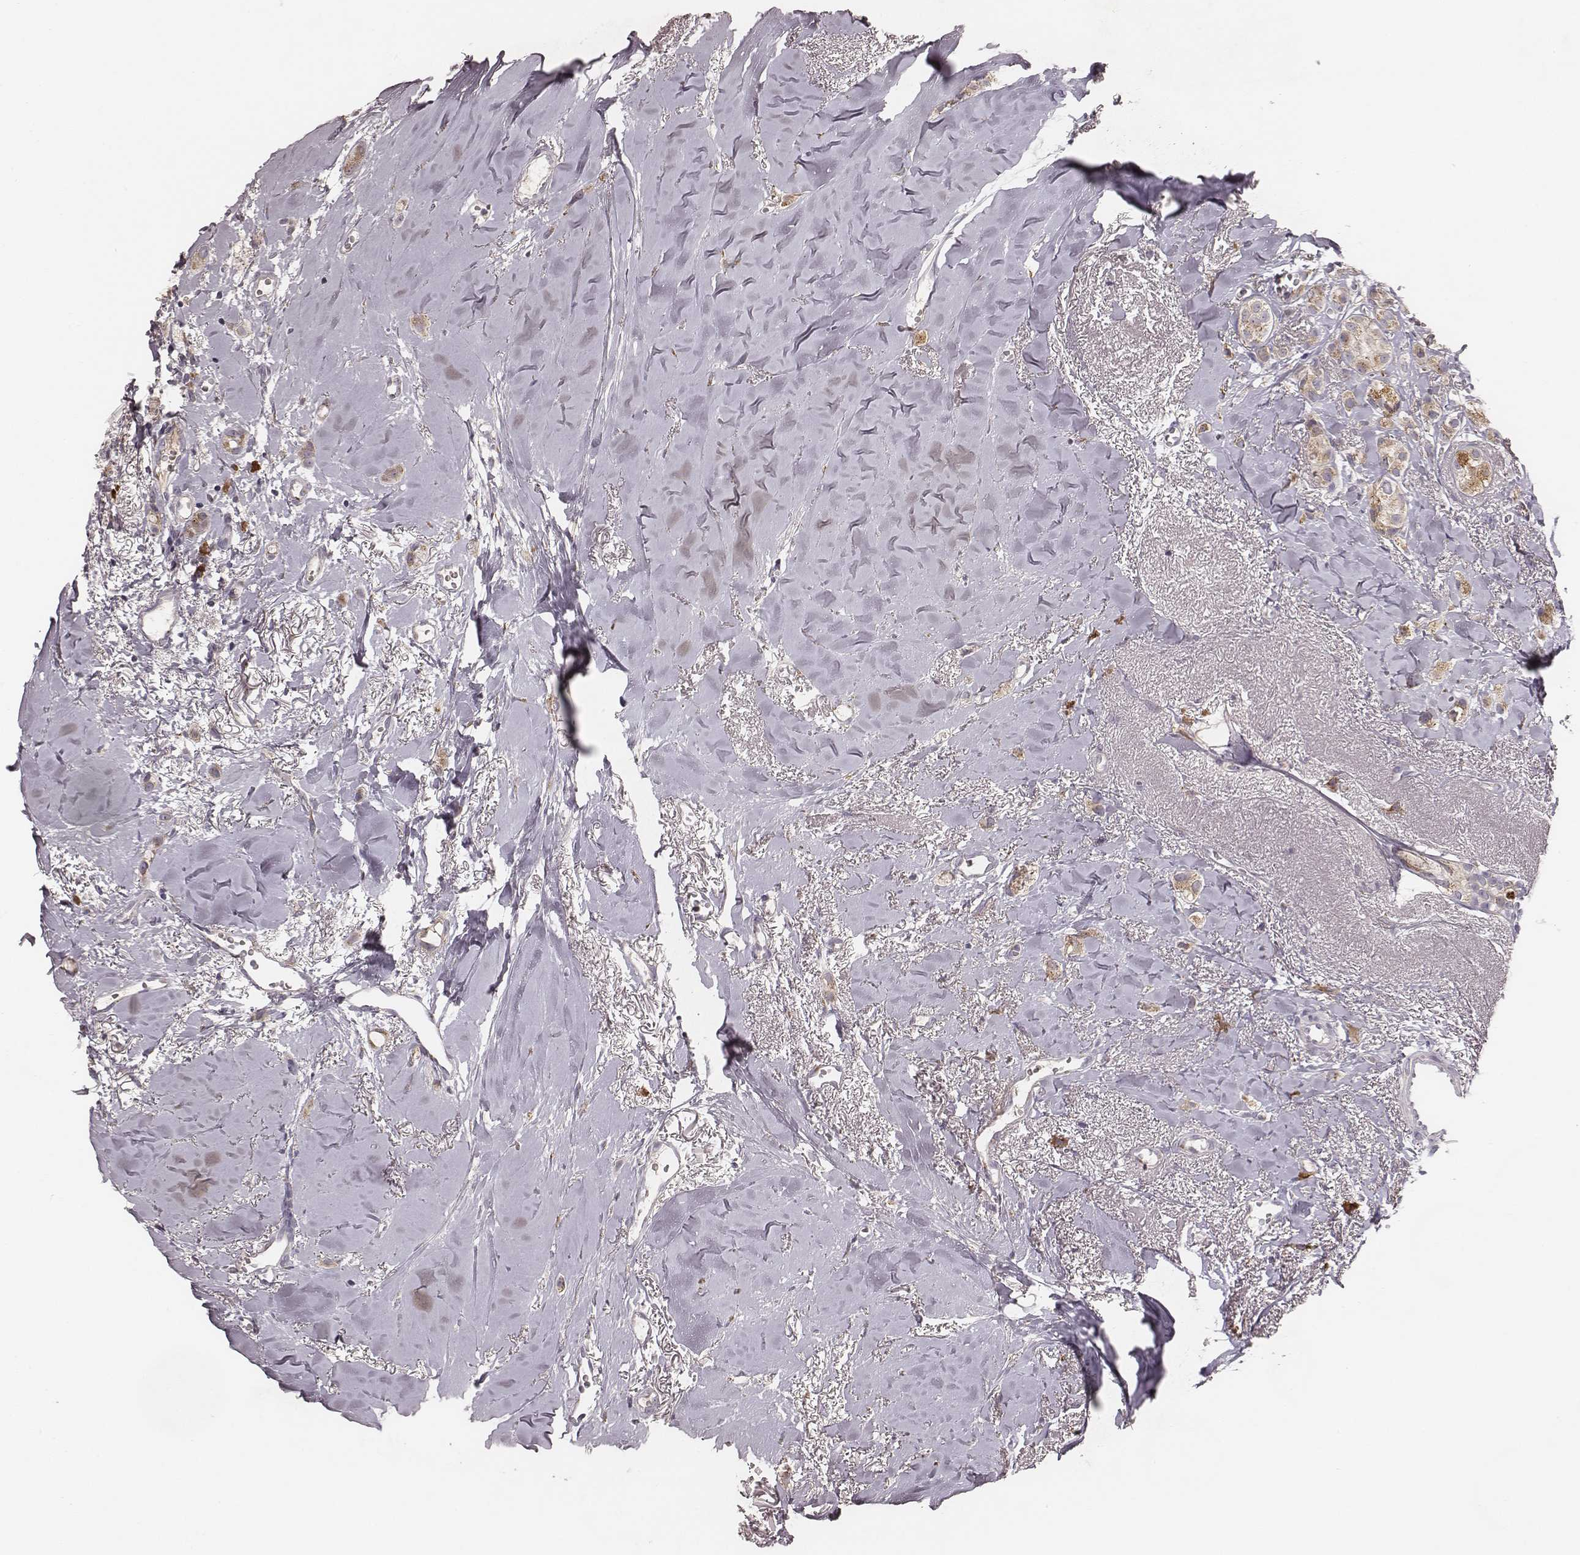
{"staining": {"intensity": "moderate", "quantity": "25%-75%", "location": "cytoplasmic/membranous"}, "tissue": "breast cancer", "cell_type": "Tumor cells", "image_type": "cancer", "snomed": [{"axis": "morphology", "description": "Duct carcinoma"}, {"axis": "topography", "description": "Breast"}], "caption": "A brown stain labels moderate cytoplasmic/membranous expression of a protein in human breast cancer (intraductal carcinoma) tumor cells. The protein is shown in brown color, while the nuclei are stained blue.", "gene": "P2RX5", "patient": {"sex": "female", "age": 85}}